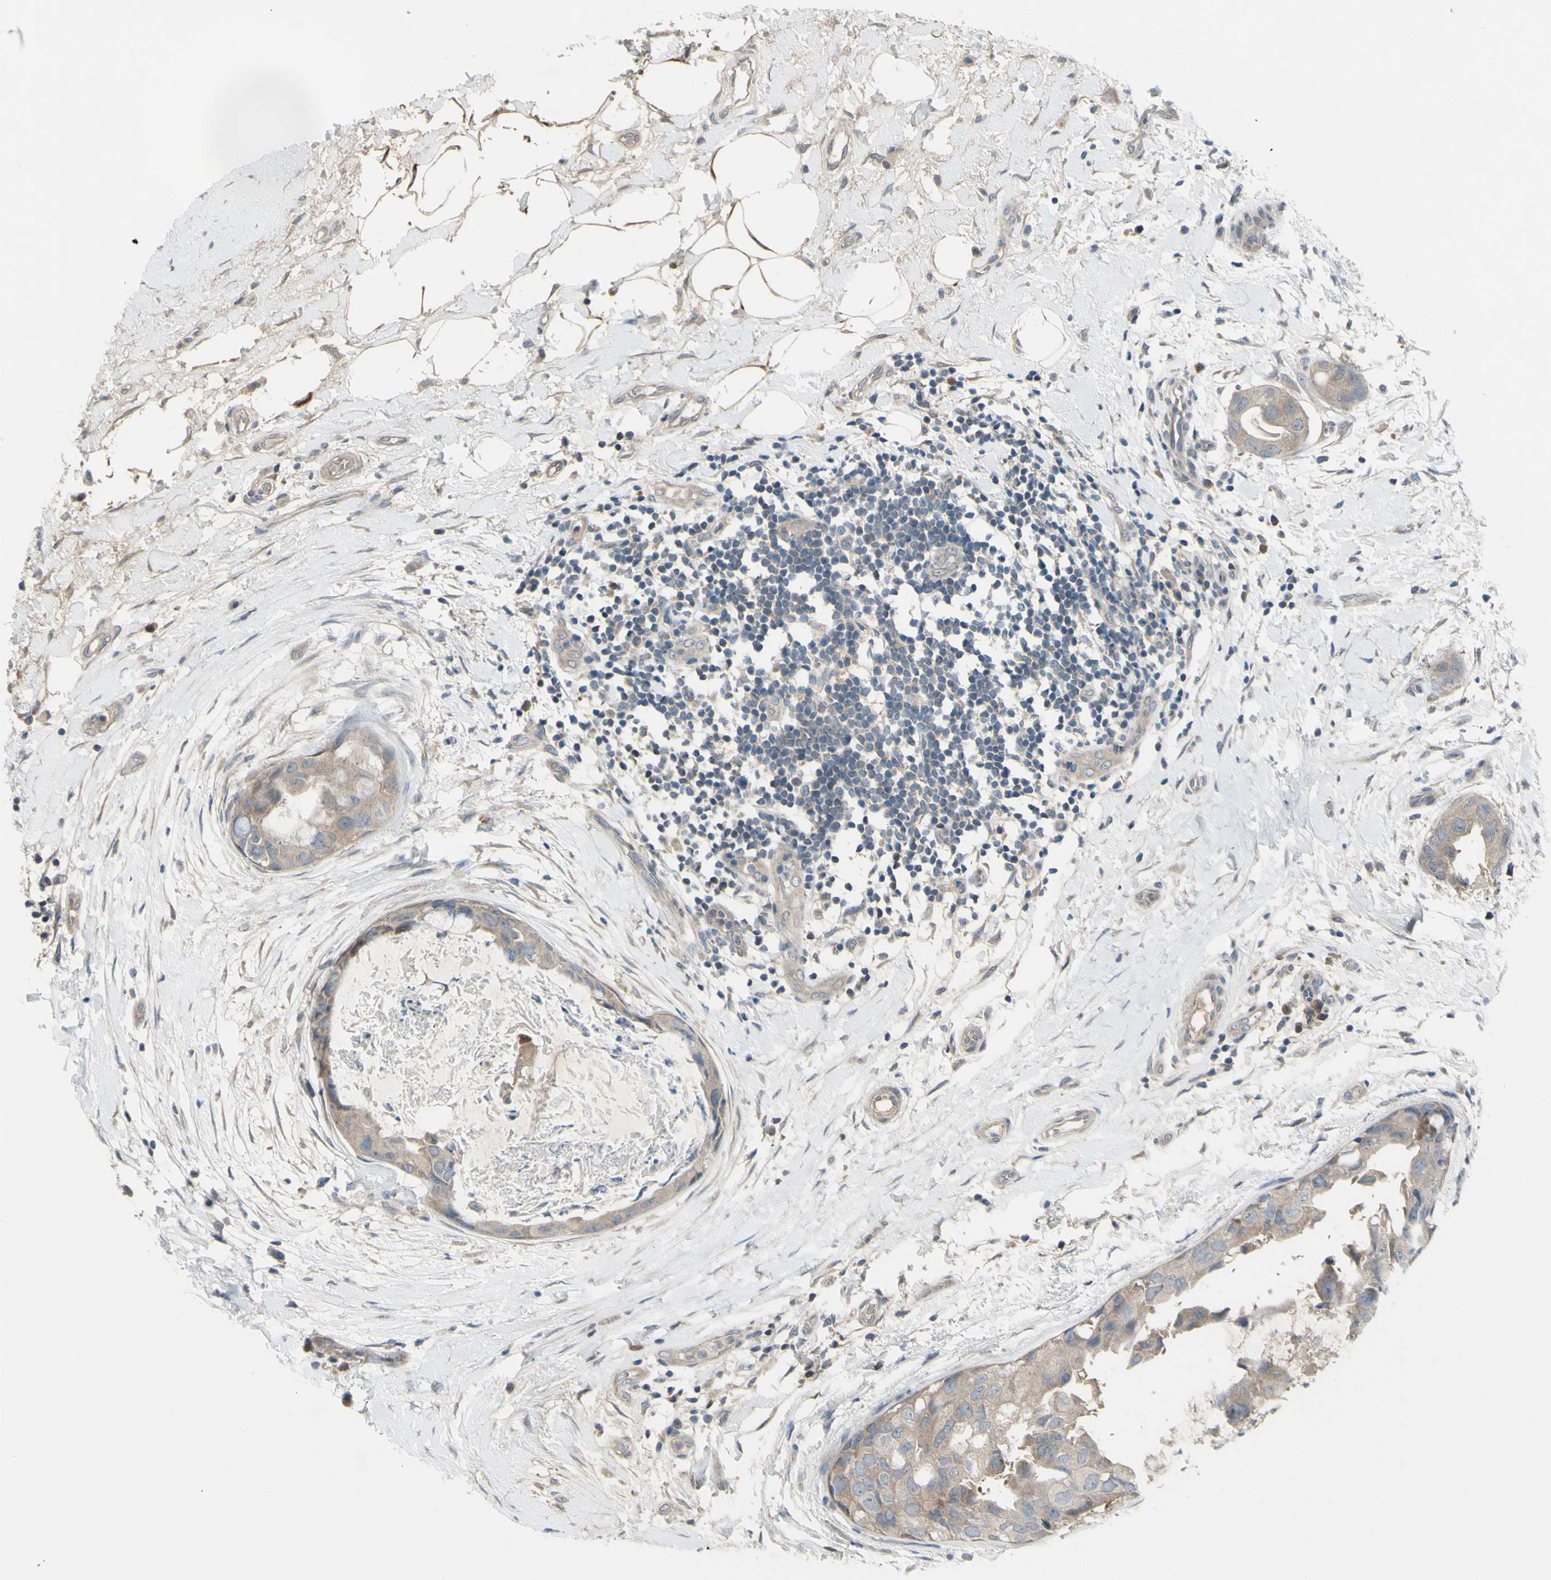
{"staining": {"intensity": "weak", "quantity": ">75%", "location": "cytoplasmic/membranous"}, "tissue": "breast cancer", "cell_type": "Tumor cells", "image_type": "cancer", "snomed": [{"axis": "morphology", "description": "Duct carcinoma"}, {"axis": "topography", "description": "Breast"}], "caption": "There is low levels of weak cytoplasmic/membranous positivity in tumor cells of breast invasive ductal carcinoma, as demonstrated by immunohistochemical staining (brown color).", "gene": "AFP", "patient": {"sex": "female", "age": 40}}